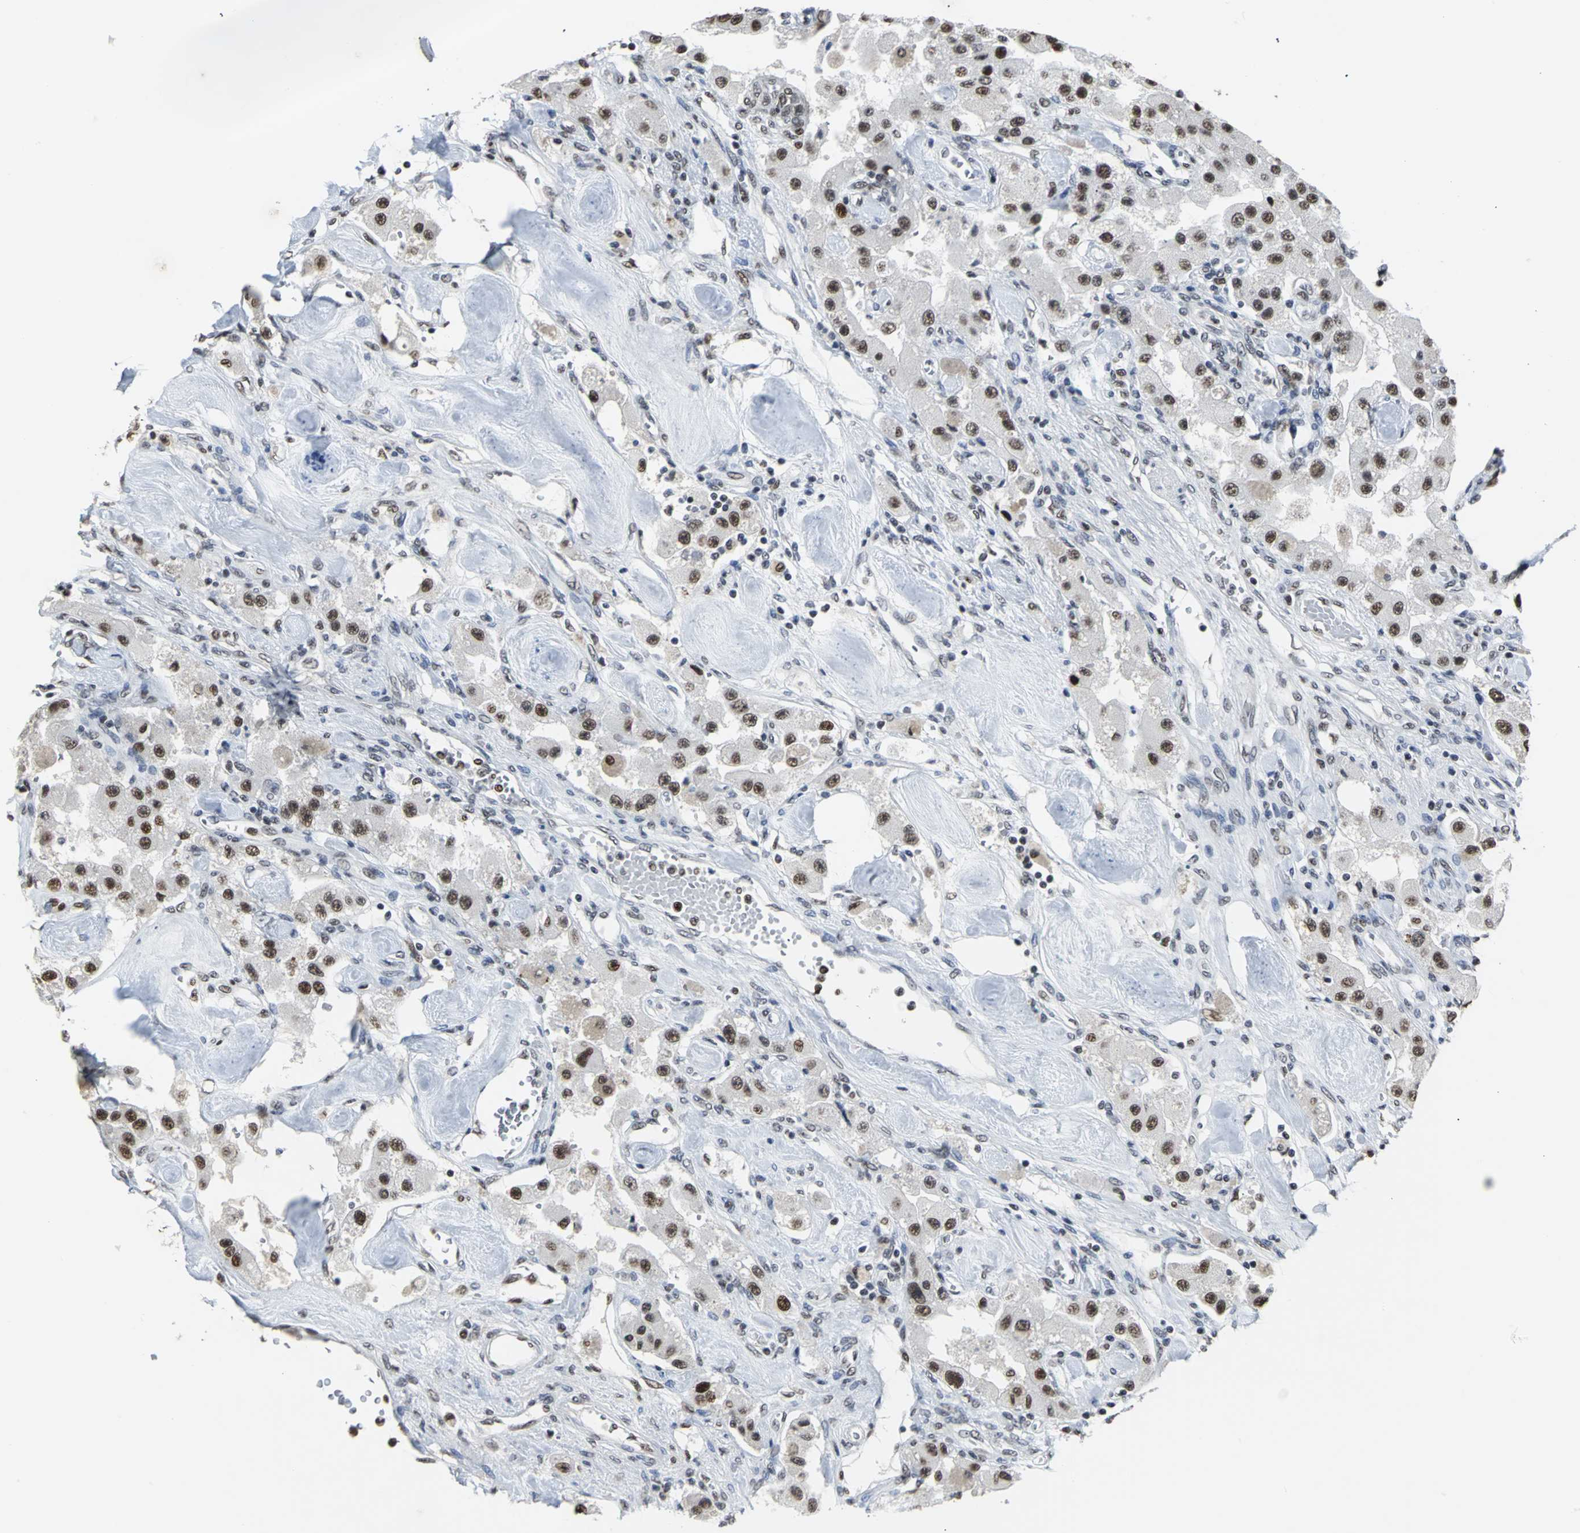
{"staining": {"intensity": "strong", "quantity": ">75%", "location": "nuclear"}, "tissue": "carcinoid", "cell_type": "Tumor cells", "image_type": "cancer", "snomed": [{"axis": "morphology", "description": "Carcinoid, malignant, NOS"}, {"axis": "topography", "description": "Pancreas"}], "caption": "A high amount of strong nuclear positivity is appreciated in approximately >75% of tumor cells in carcinoid tissue.", "gene": "CCDC88C", "patient": {"sex": "male", "age": 41}}